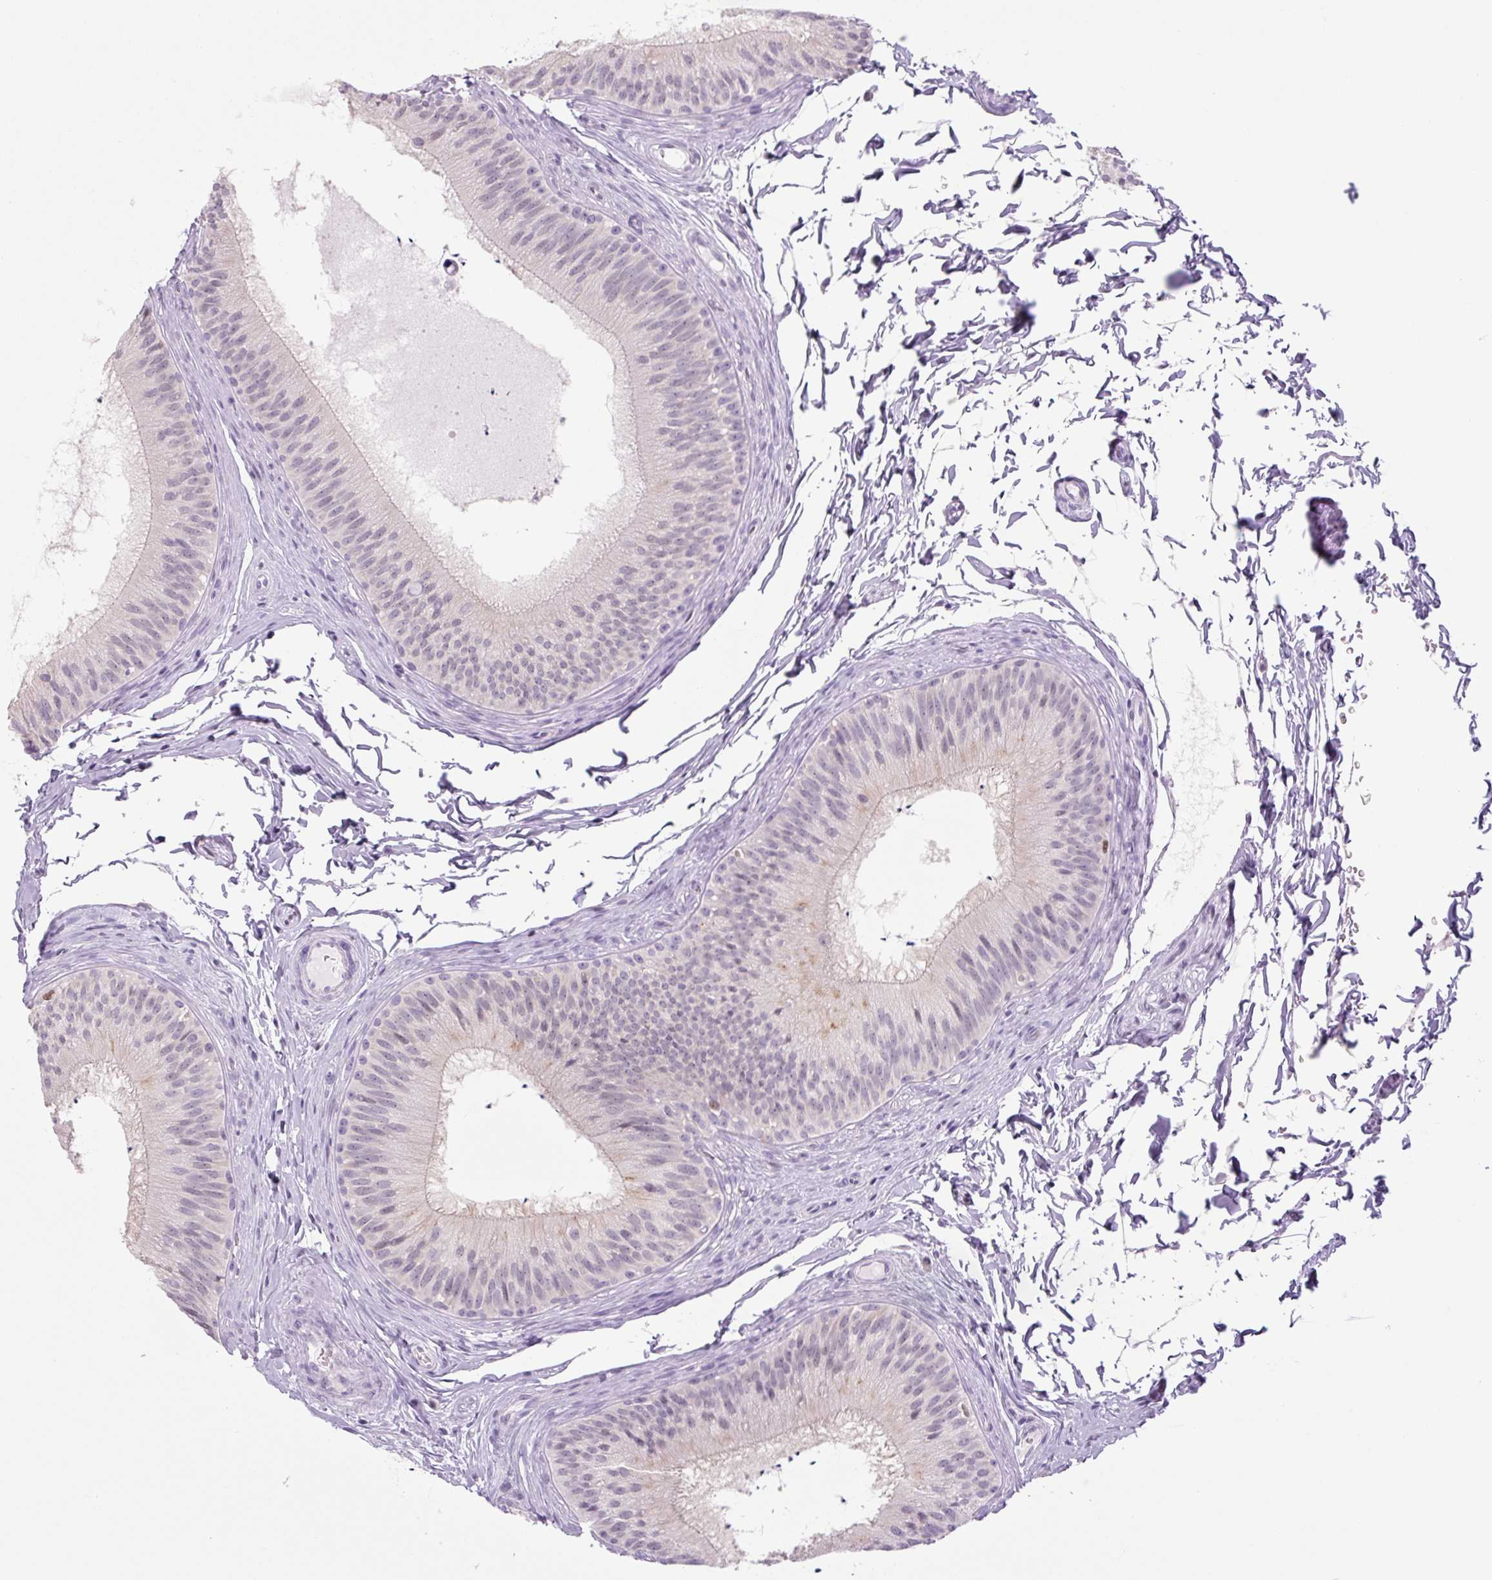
{"staining": {"intensity": "weak", "quantity": "25%-75%", "location": "nuclear"}, "tissue": "epididymis", "cell_type": "Glandular cells", "image_type": "normal", "snomed": [{"axis": "morphology", "description": "Normal tissue, NOS"}, {"axis": "topography", "description": "Epididymis"}], "caption": "The immunohistochemical stain labels weak nuclear expression in glandular cells of normal epididymis.", "gene": "TLE3", "patient": {"sex": "male", "age": 24}}